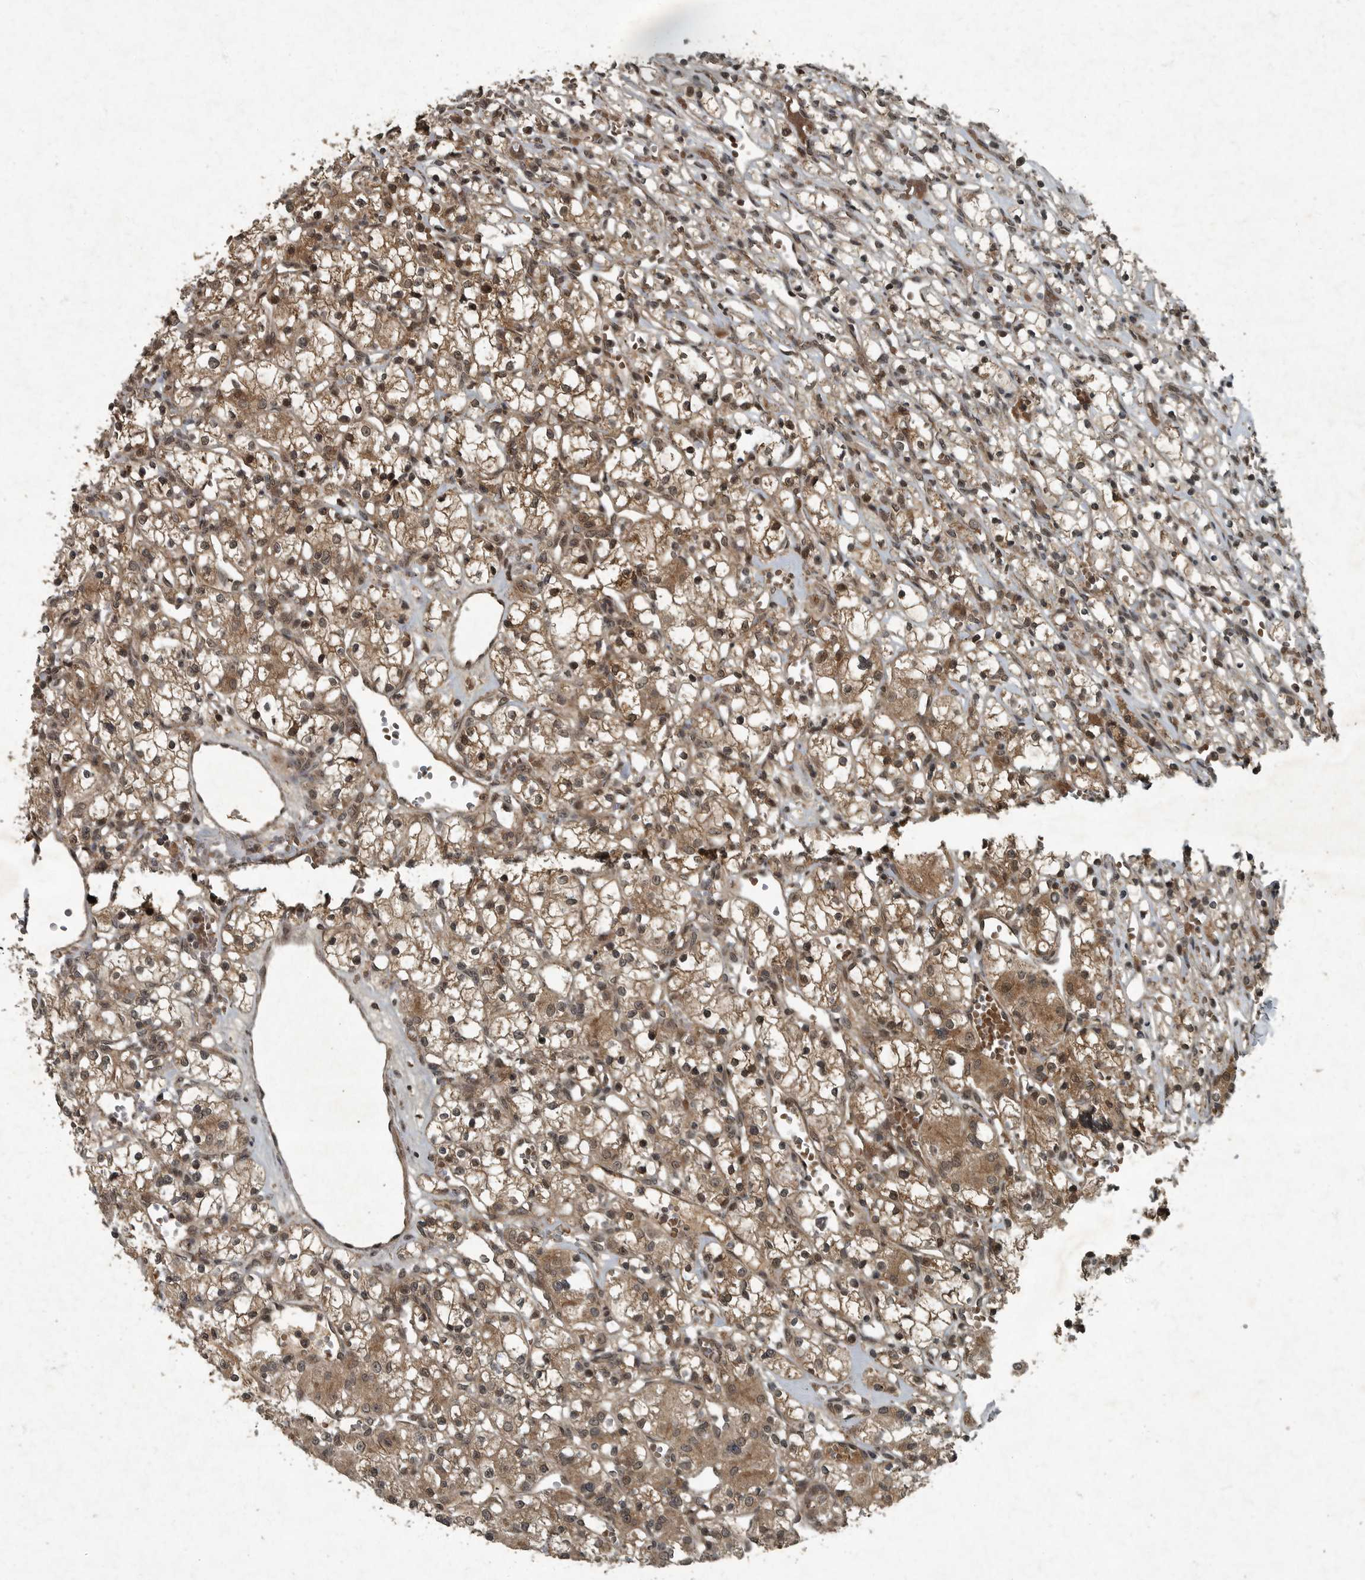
{"staining": {"intensity": "moderate", "quantity": ">75%", "location": "cytoplasmic/membranous,nuclear"}, "tissue": "renal cancer", "cell_type": "Tumor cells", "image_type": "cancer", "snomed": [{"axis": "morphology", "description": "Adenocarcinoma, NOS"}, {"axis": "topography", "description": "Kidney"}], "caption": "Tumor cells show medium levels of moderate cytoplasmic/membranous and nuclear staining in approximately >75% of cells in renal cancer (adenocarcinoma).", "gene": "FOXO1", "patient": {"sex": "female", "age": 59}}